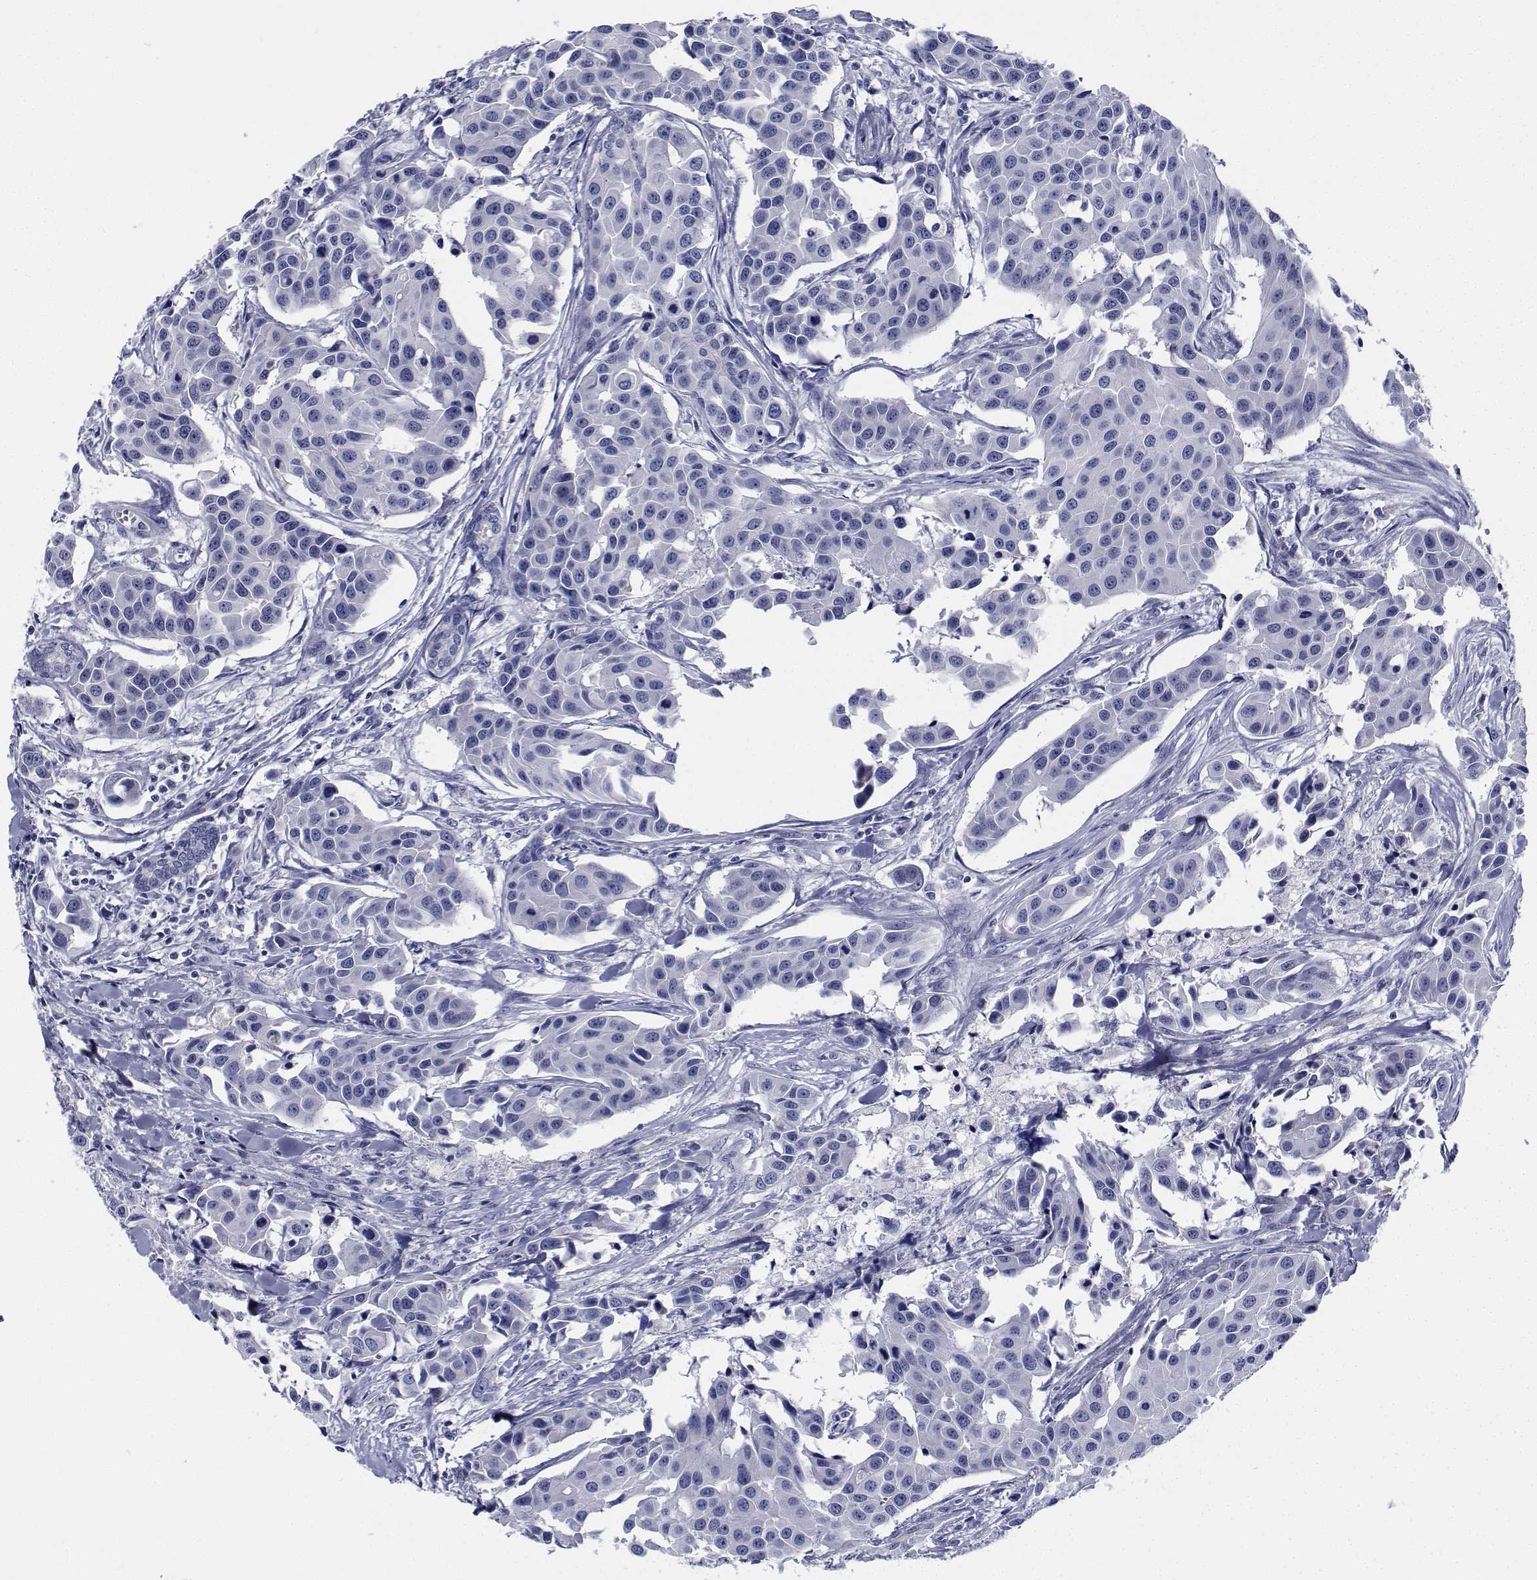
{"staining": {"intensity": "negative", "quantity": "none", "location": "none"}, "tissue": "head and neck cancer", "cell_type": "Tumor cells", "image_type": "cancer", "snomed": [{"axis": "morphology", "description": "Adenocarcinoma, NOS"}, {"axis": "topography", "description": "Head-Neck"}], "caption": "This photomicrograph is of head and neck cancer (adenocarcinoma) stained with immunohistochemistry to label a protein in brown with the nuclei are counter-stained blue. There is no staining in tumor cells.", "gene": "CDHR3", "patient": {"sex": "male", "age": 76}}